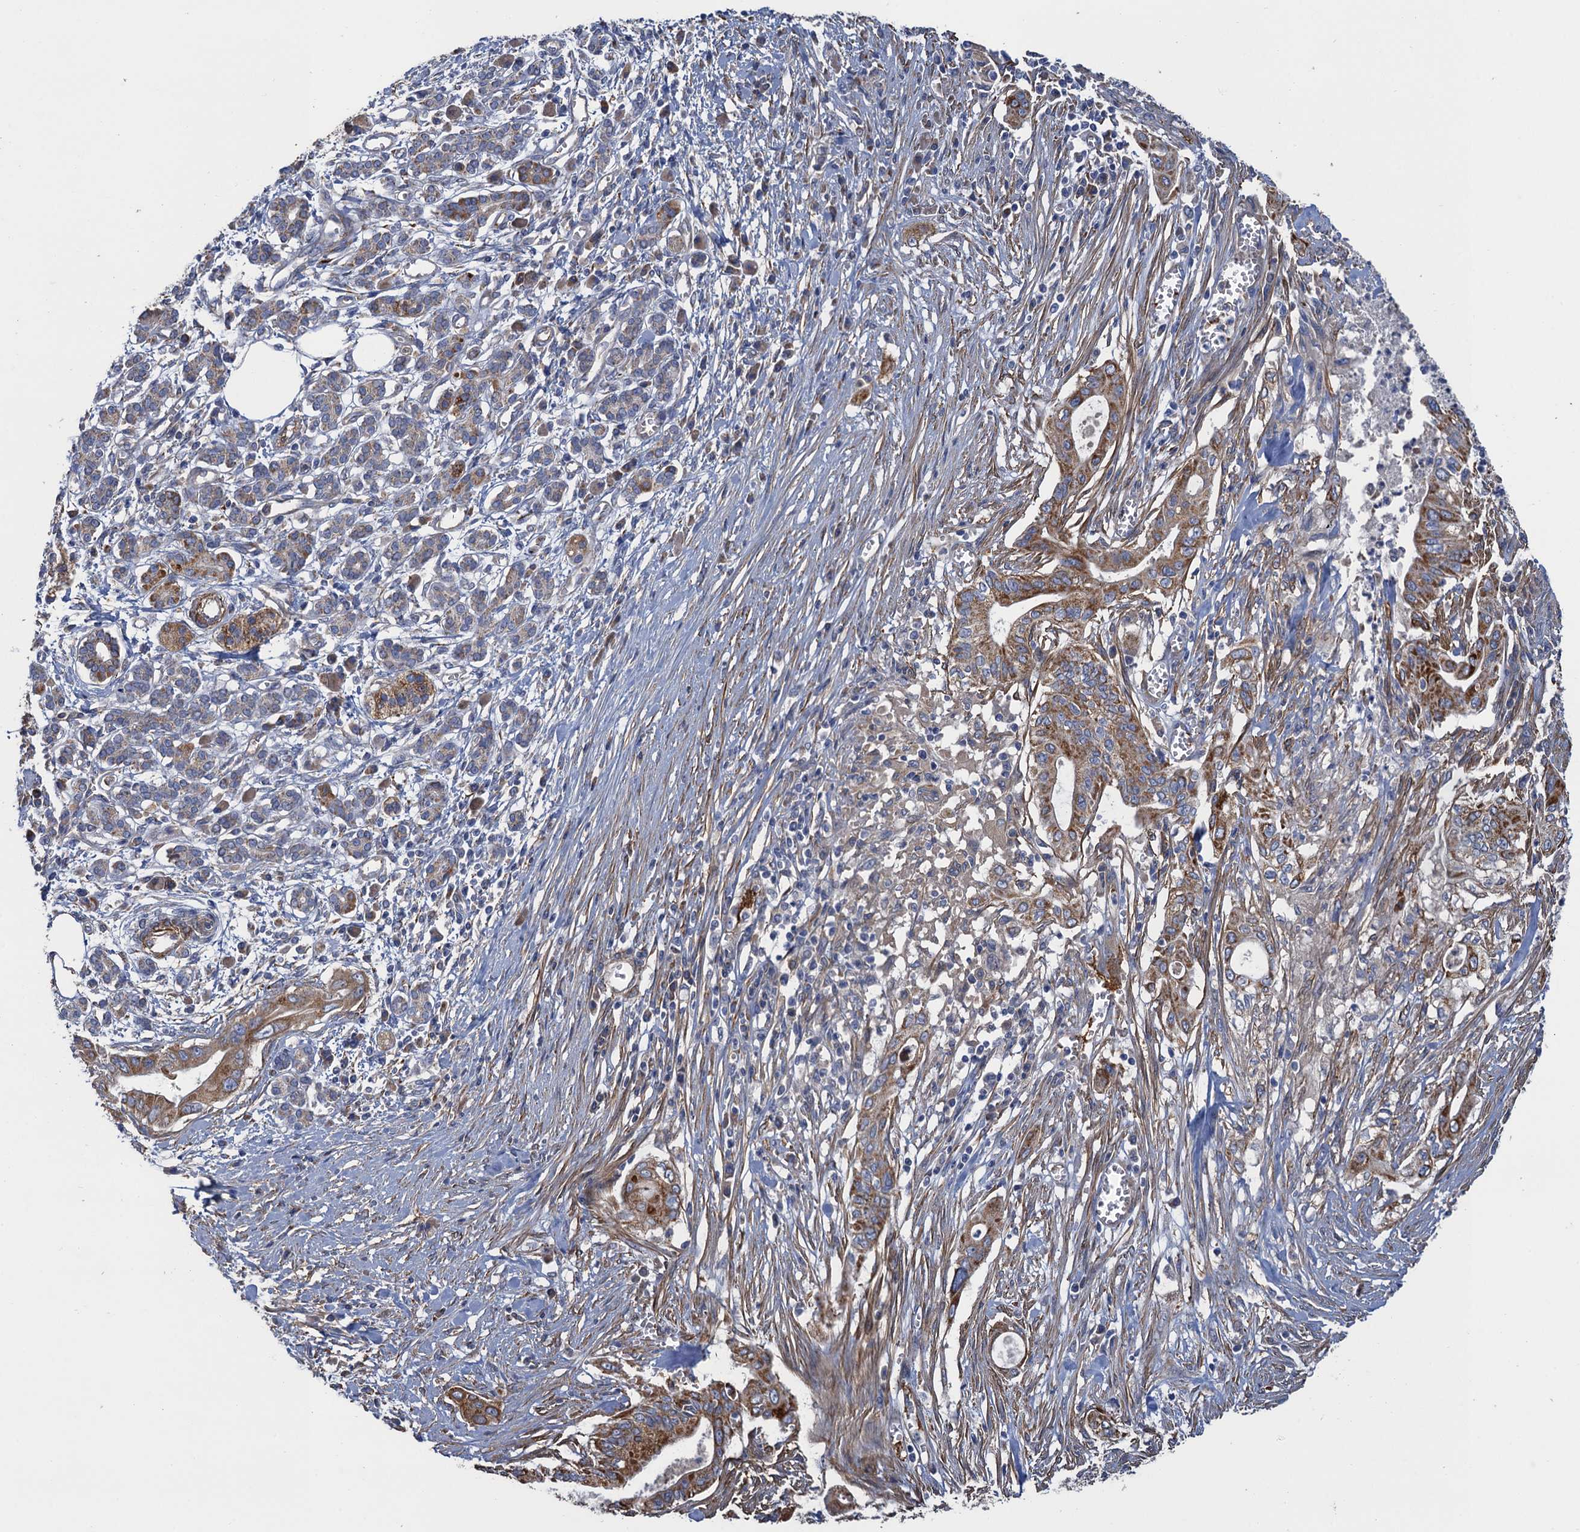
{"staining": {"intensity": "moderate", "quantity": ">75%", "location": "cytoplasmic/membranous"}, "tissue": "pancreatic cancer", "cell_type": "Tumor cells", "image_type": "cancer", "snomed": [{"axis": "morphology", "description": "Adenocarcinoma, NOS"}, {"axis": "topography", "description": "Pancreas"}], "caption": "Pancreatic cancer stained with DAB immunohistochemistry (IHC) displays medium levels of moderate cytoplasmic/membranous staining in about >75% of tumor cells.", "gene": "GCSH", "patient": {"sex": "male", "age": 58}}